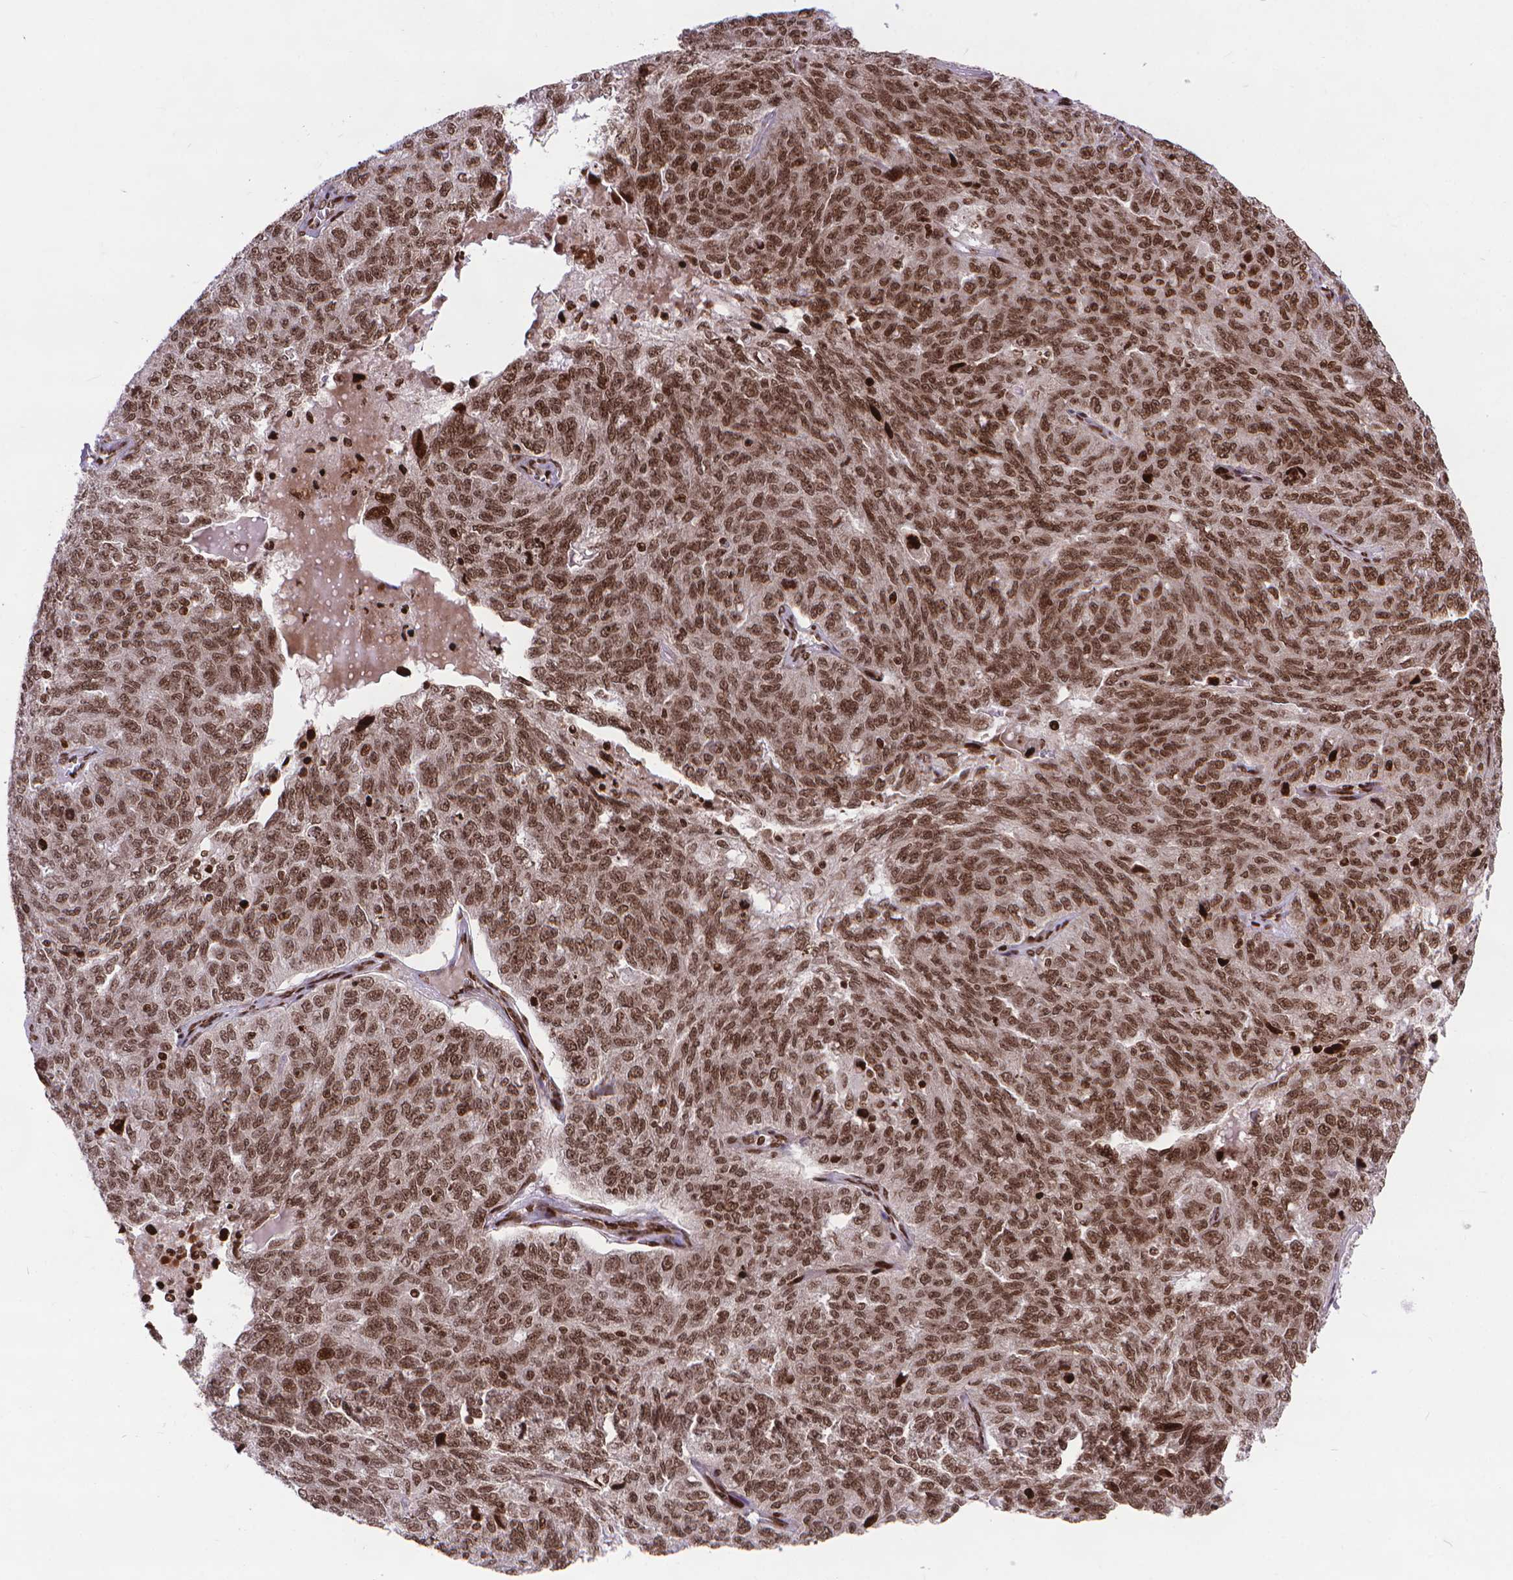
{"staining": {"intensity": "moderate", "quantity": ">75%", "location": "nuclear"}, "tissue": "ovarian cancer", "cell_type": "Tumor cells", "image_type": "cancer", "snomed": [{"axis": "morphology", "description": "Cystadenocarcinoma, serous, NOS"}, {"axis": "topography", "description": "Ovary"}], "caption": "DAB immunohistochemical staining of ovarian cancer (serous cystadenocarcinoma) displays moderate nuclear protein staining in about >75% of tumor cells.", "gene": "AMER1", "patient": {"sex": "female", "age": 71}}